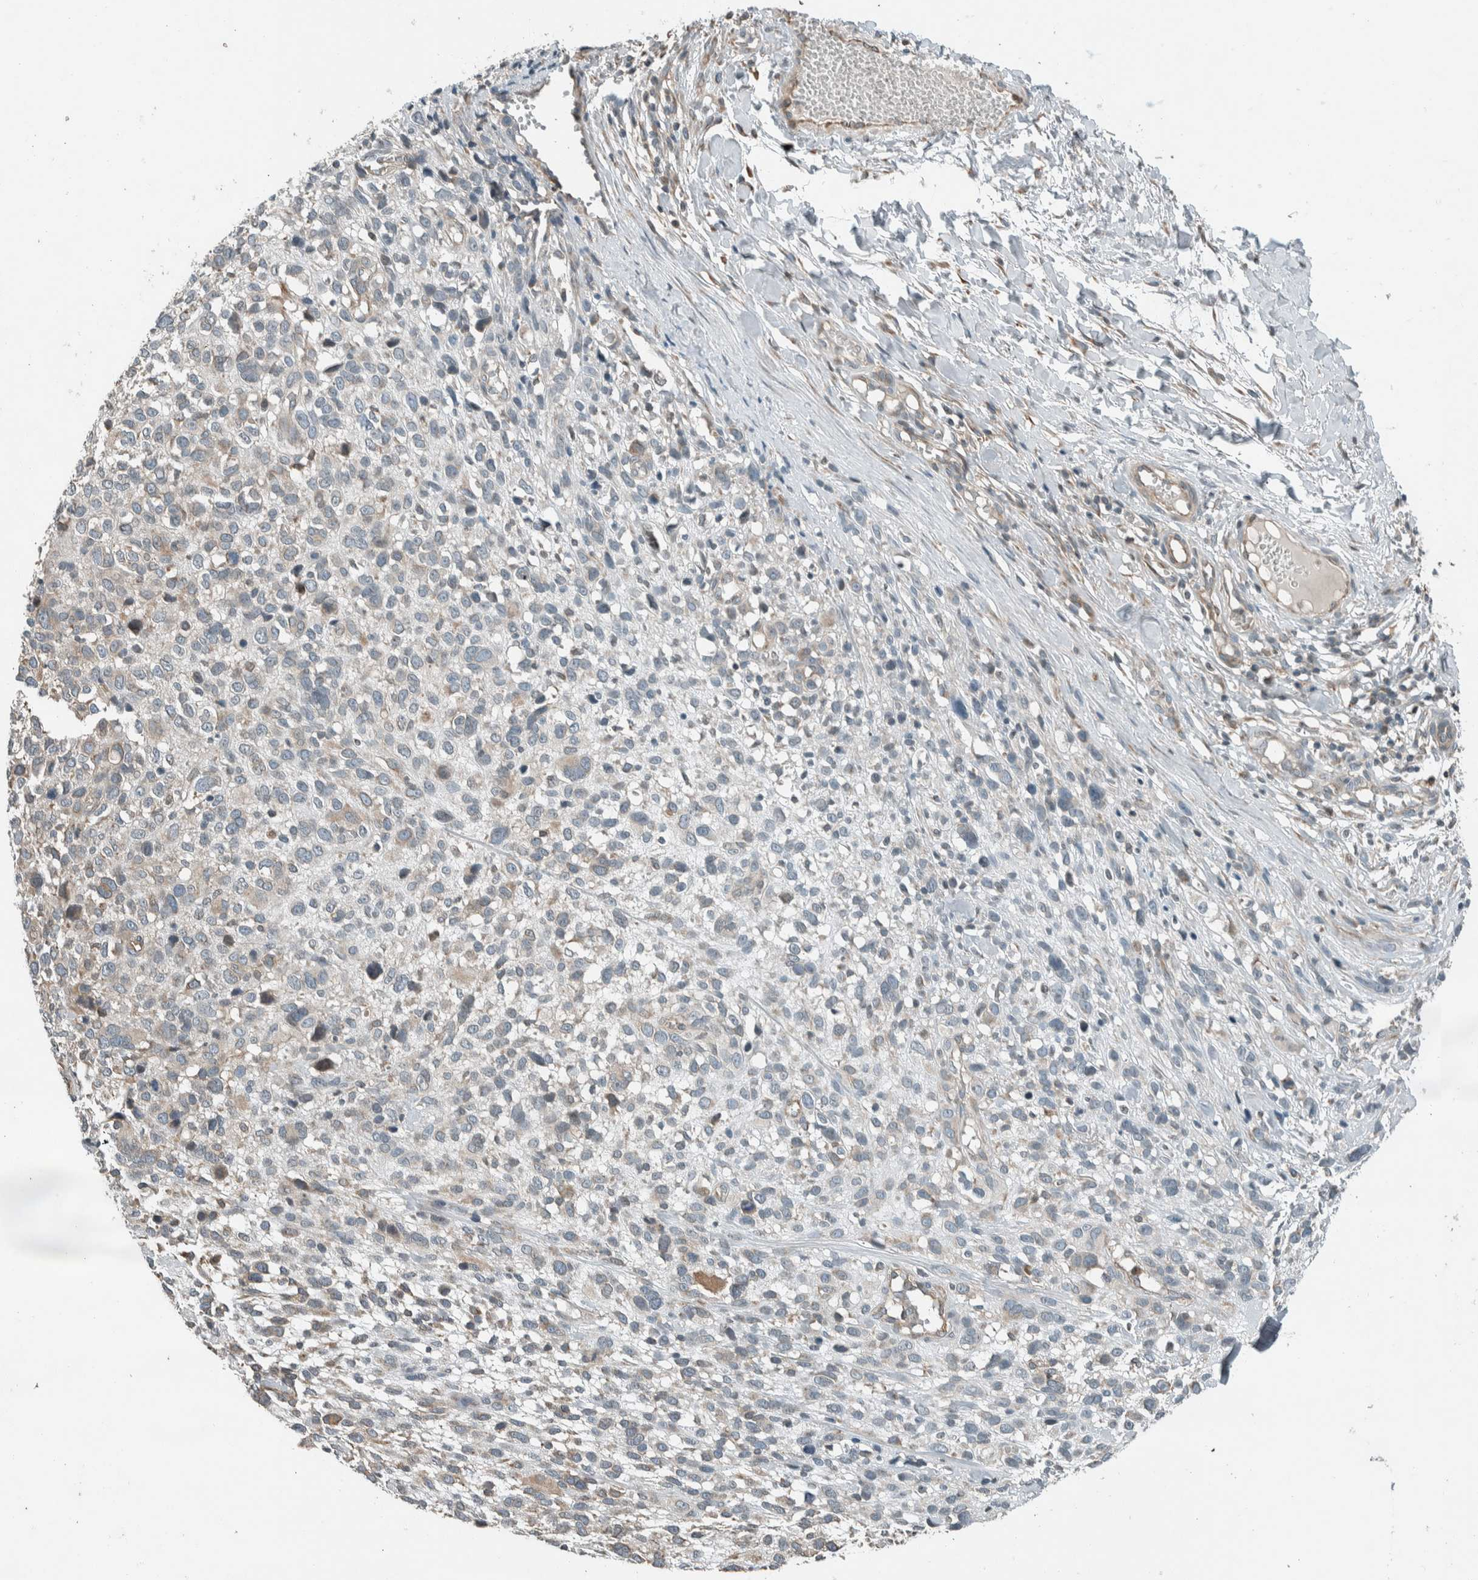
{"staining": {"intensity": "weak", "quantity": "<25%", "location": "cytoplasmic/membranous"}, "tissue": "melanoma", "cell_type": "Tumor cells", "image_type": "cancer", "snomed": [{"axis": "morphology", "description": "Malignant melanoma, NOS"}, {"axis": "topography", "description": "Skin"}], "caption": "An image of malignant melanoma stained for a protein shows no brown staining in tumor cells.", "gene": "SEL1L", "patient": {"sex": "female", "age": 55}}